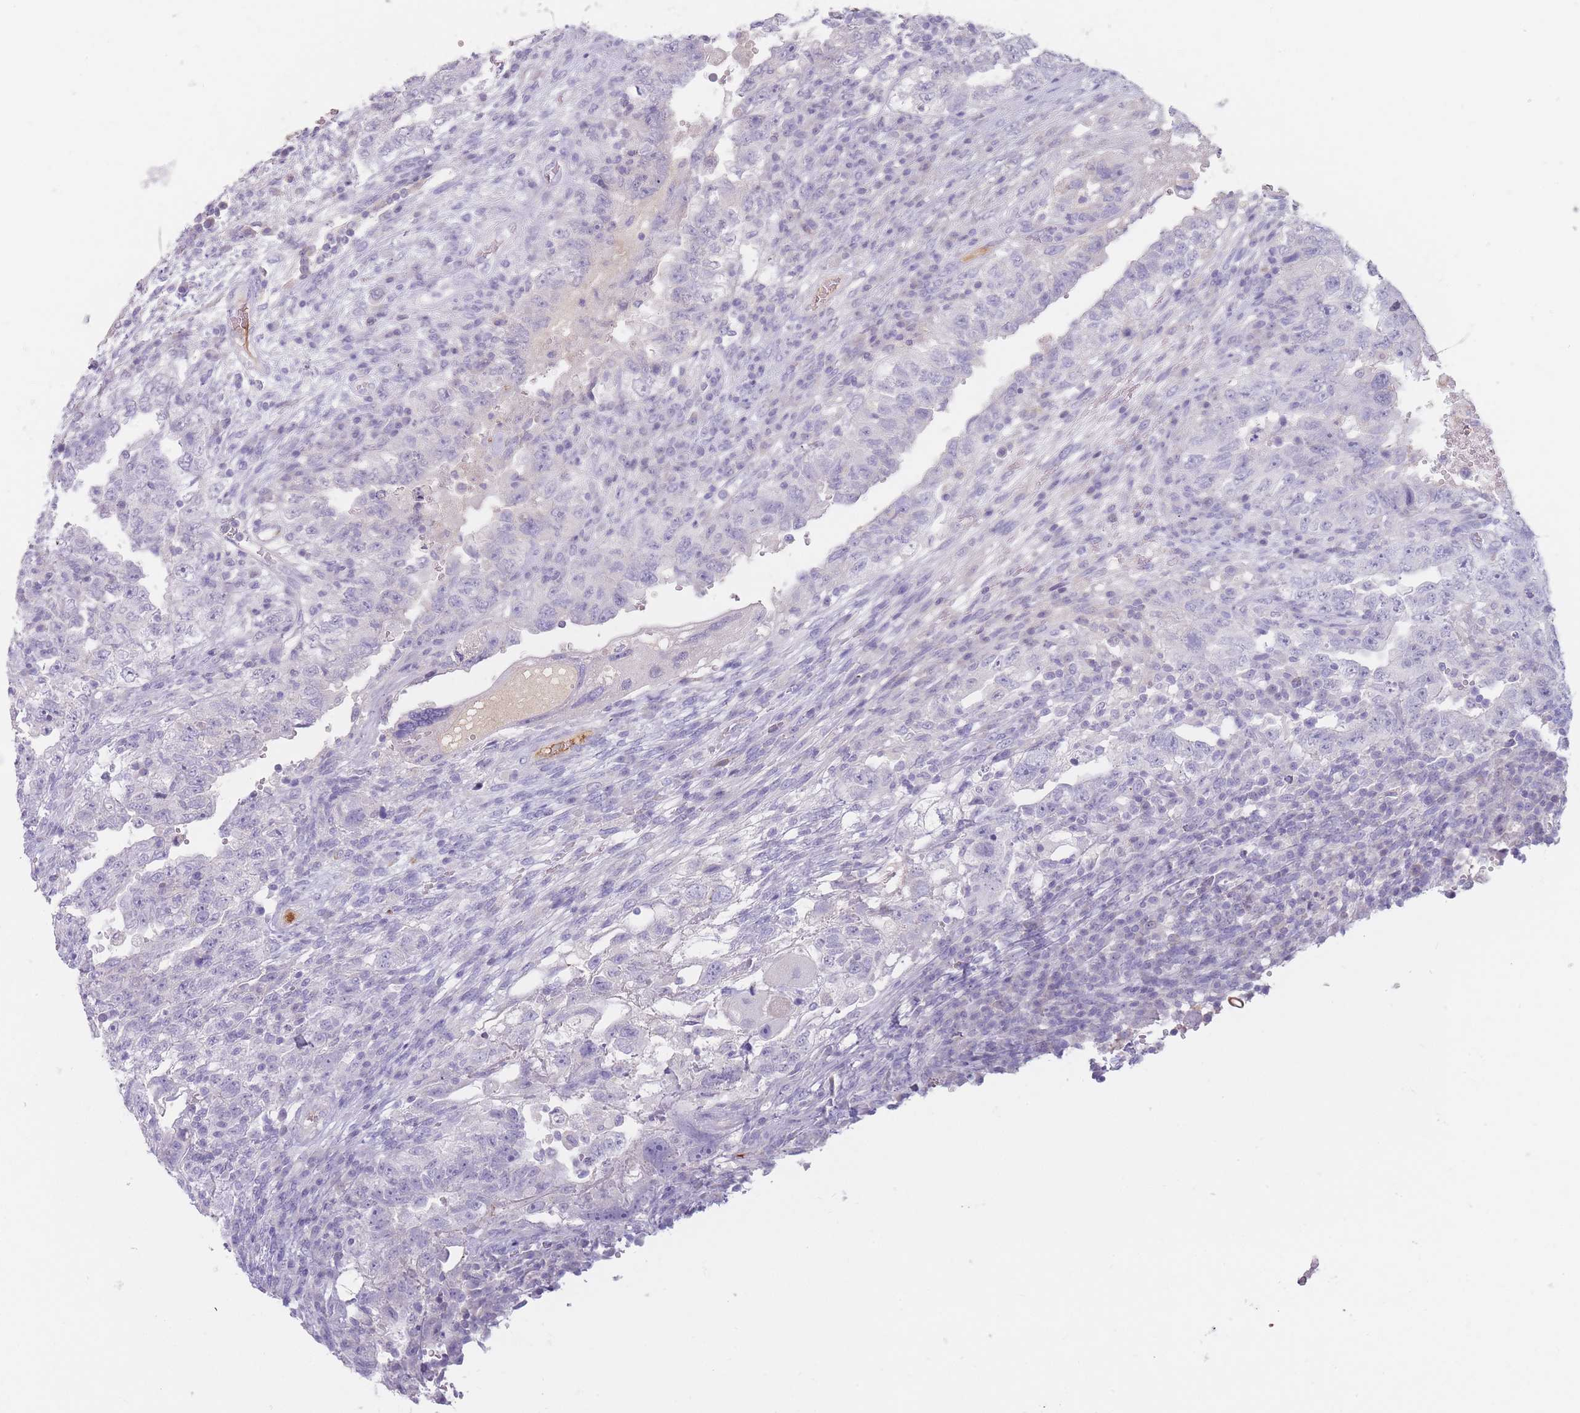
{"staining": {"intensity": "negative", "quantity": "none", "location": "none"}, "tissue": "testis cancer", "cell_type": "Tumor cells", "image_type": "cancer", "snomed": [{"axis": "morphology", "description": "Carcinoma, Embryonal, NOS"}, {"axis": "topography", "description": "Testis"}], "caption": "Immunohistochemical staining of human testis cancer shows no significant expression in tumor cells.", "gene": "PRG4", "patient": {"sex": "male", "age": 26}}